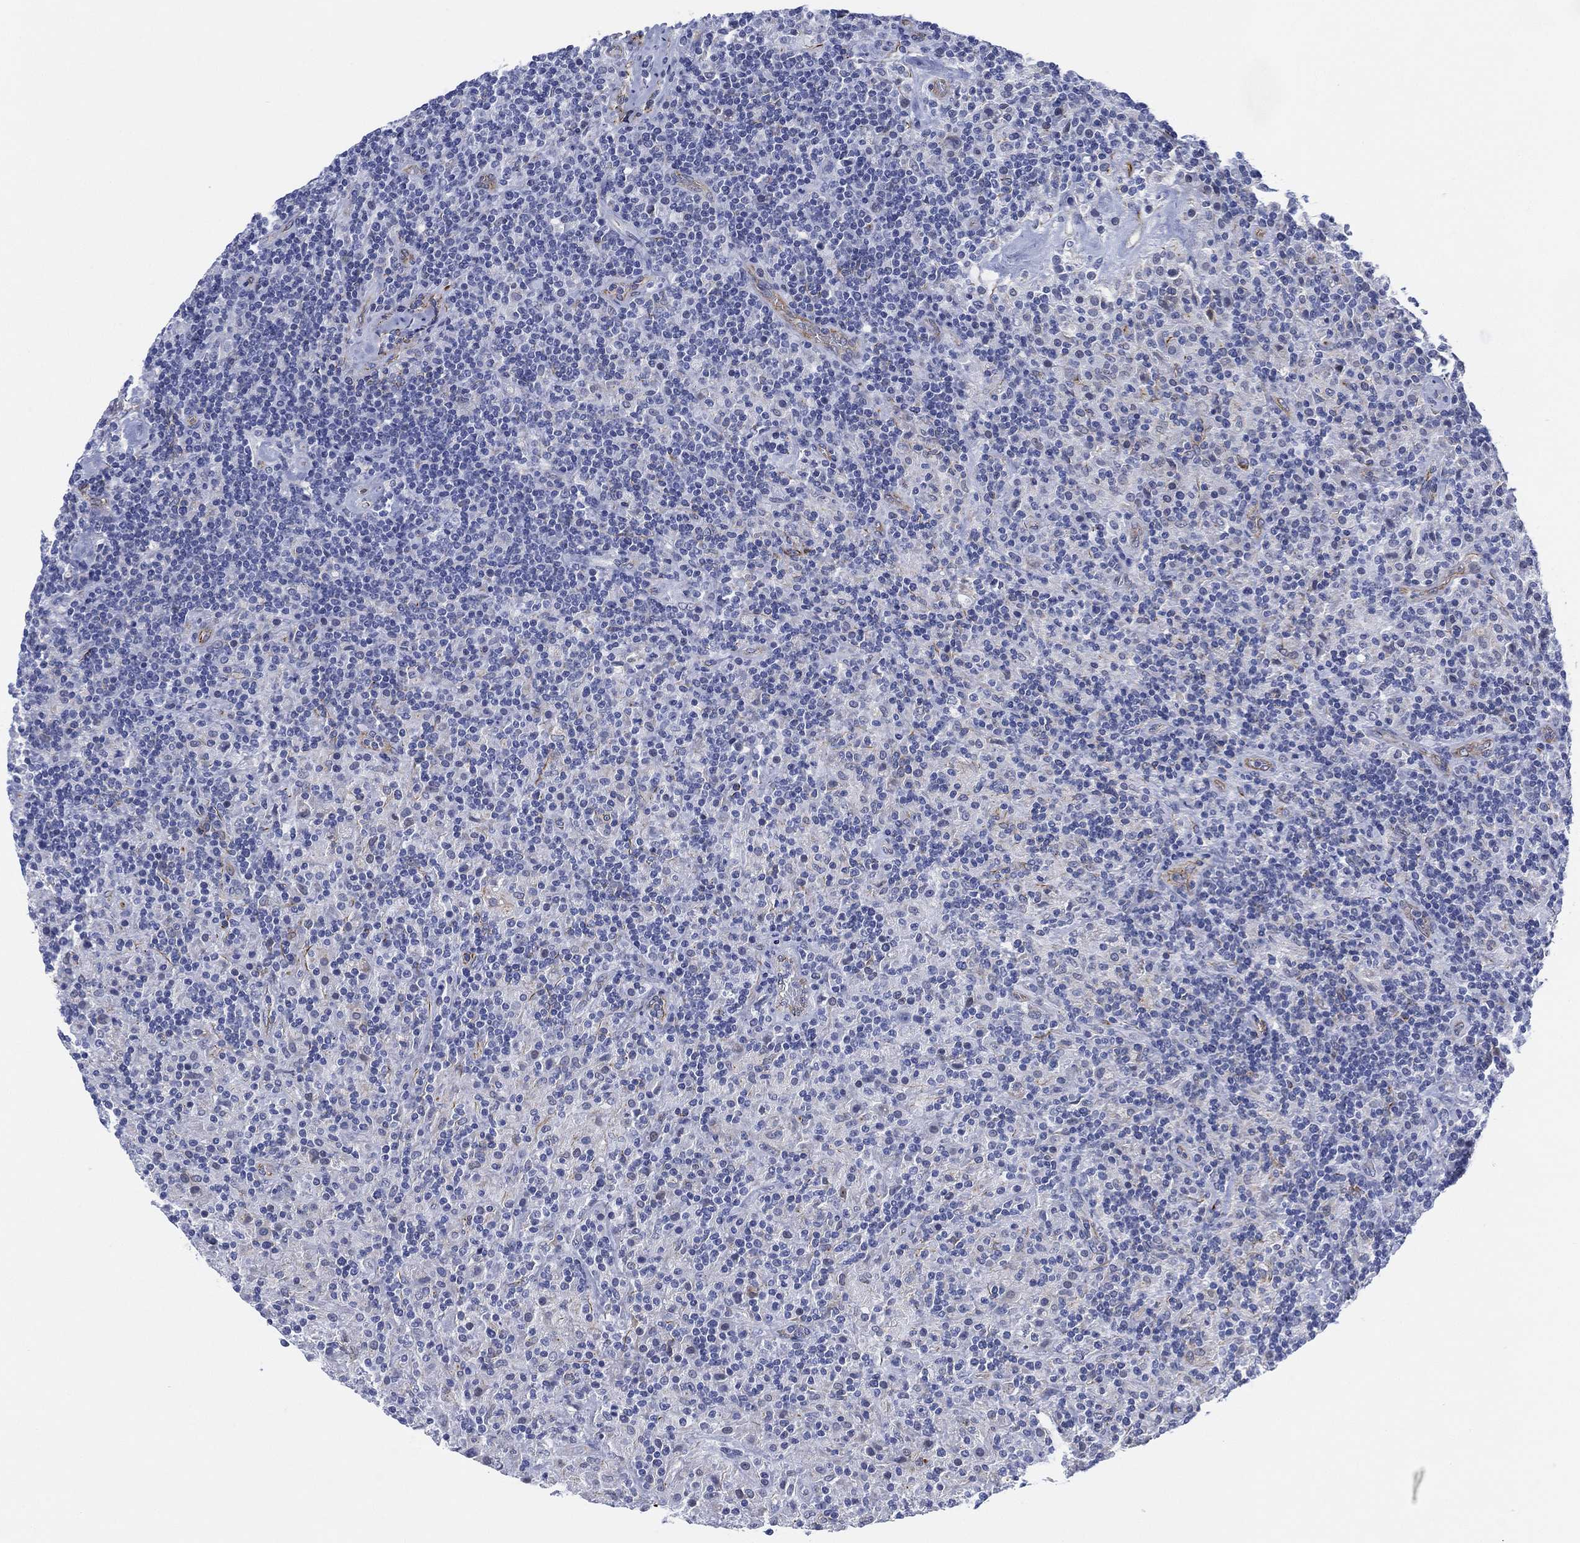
{"staining": {"intensity": "negative", "quantity": "none", "location": "none"}, "tissue": "lymphoma", "cell_type": "Tumor cells", "image_type": "cancer", "snomed": [{"axis": "morphology", "description": "Hodgkin's disease, NOS"}, {"axis": "topography", "description": "Lymph node"}], "caption": "A high-resolution histopathology image shows immunohistochemistry (IHC) staining of Hodgkin's disease, which reveals no significant expression in tumor cells. Nuclei are stained in blue.", "gene": "PSKH2", "patient": {"sex": "male", "age": 70}}